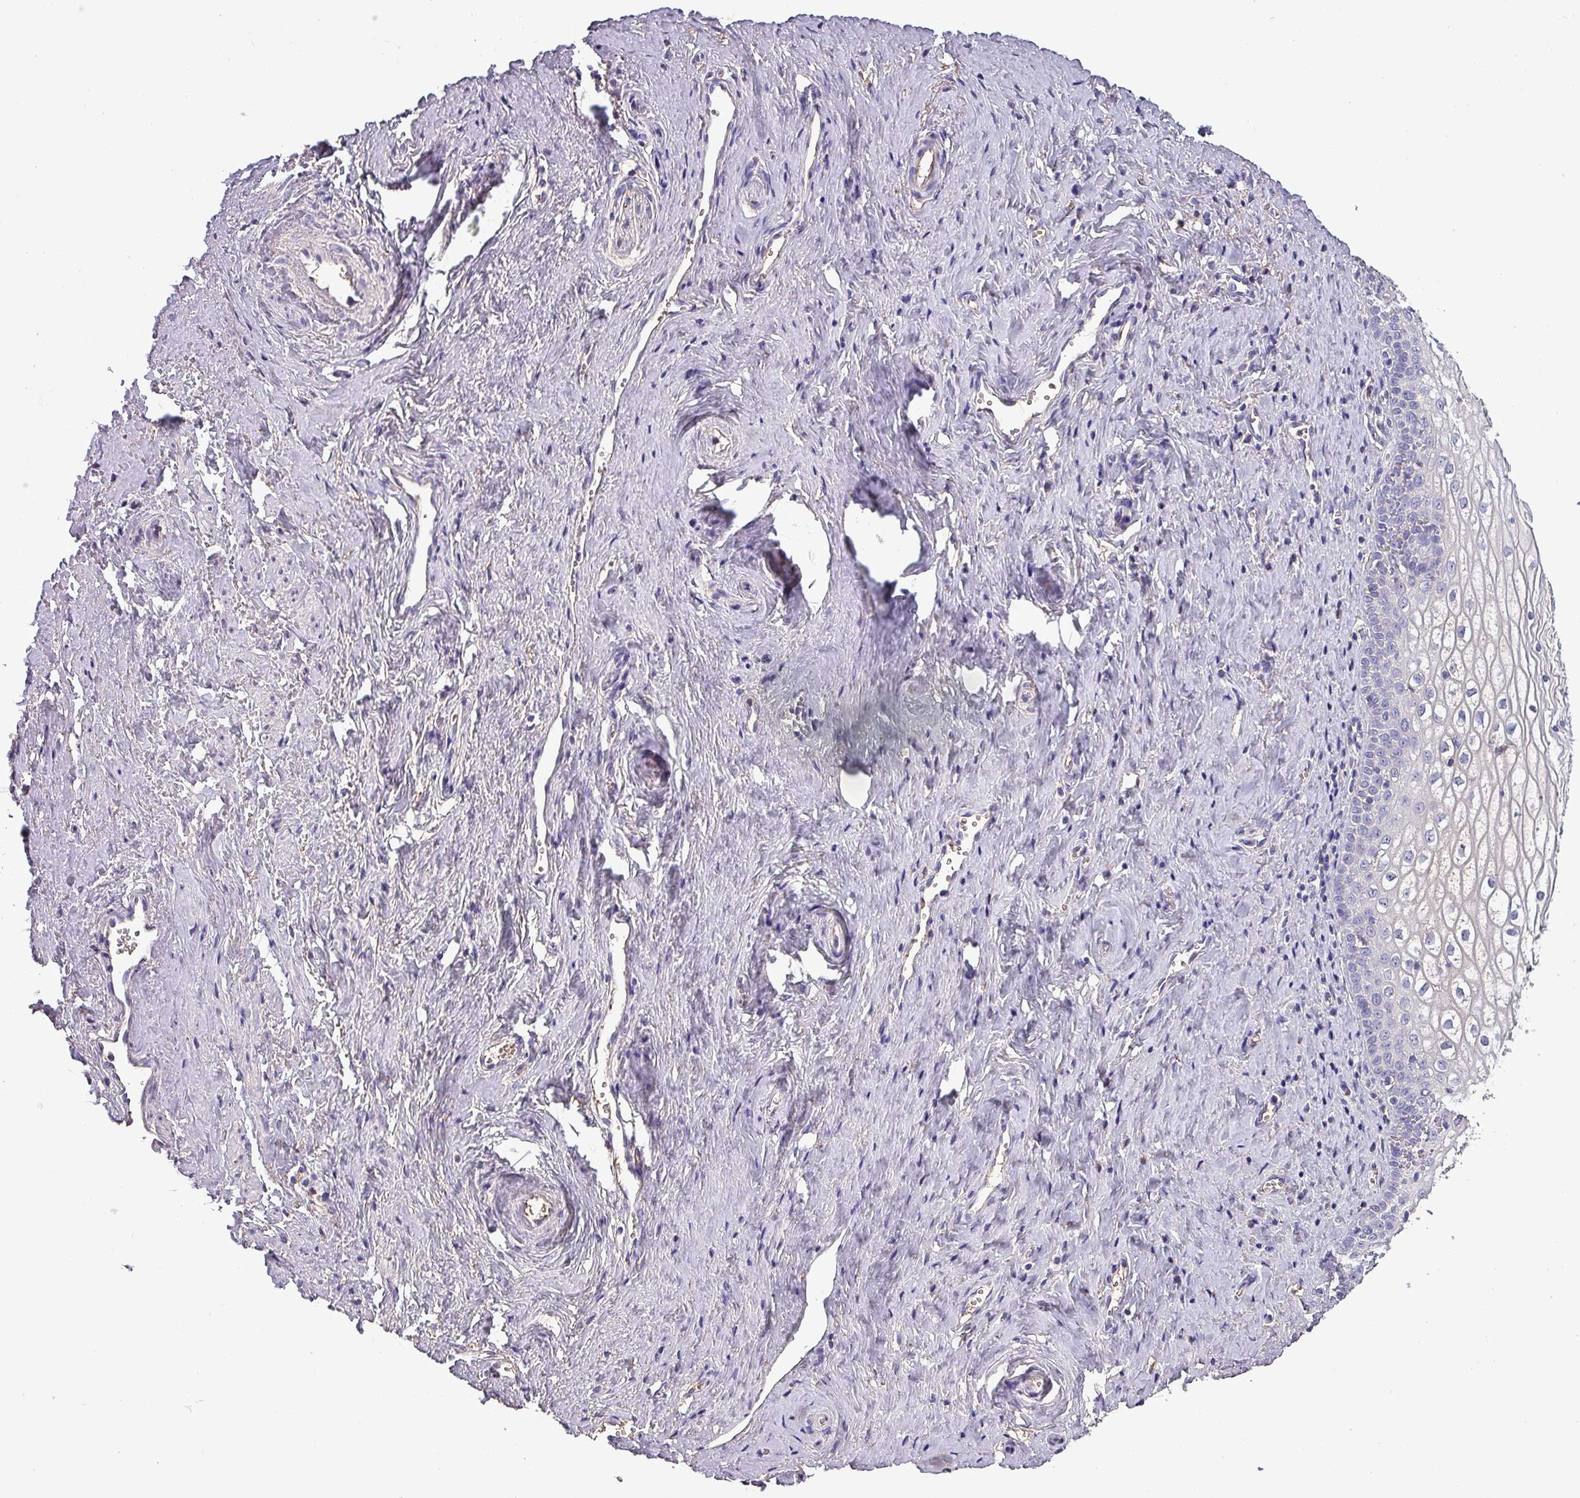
{"staining": {"intensity": "negative", "quantity": "none", "location": "none"}, "tissue": "vagina", "cell_type": "Squamous epithelial cells", "image_type": "normal", "snomed": [{"axis": "morphology", "description": "Normal tissue, NOS"}, {"axis": "topography", "description": "Vagina"}], "caption": "Squamous epithelial cells show no significant expression in normal vagina.", "gene": "HTRA4", "patient": {"sex": "female", "age": 59}}